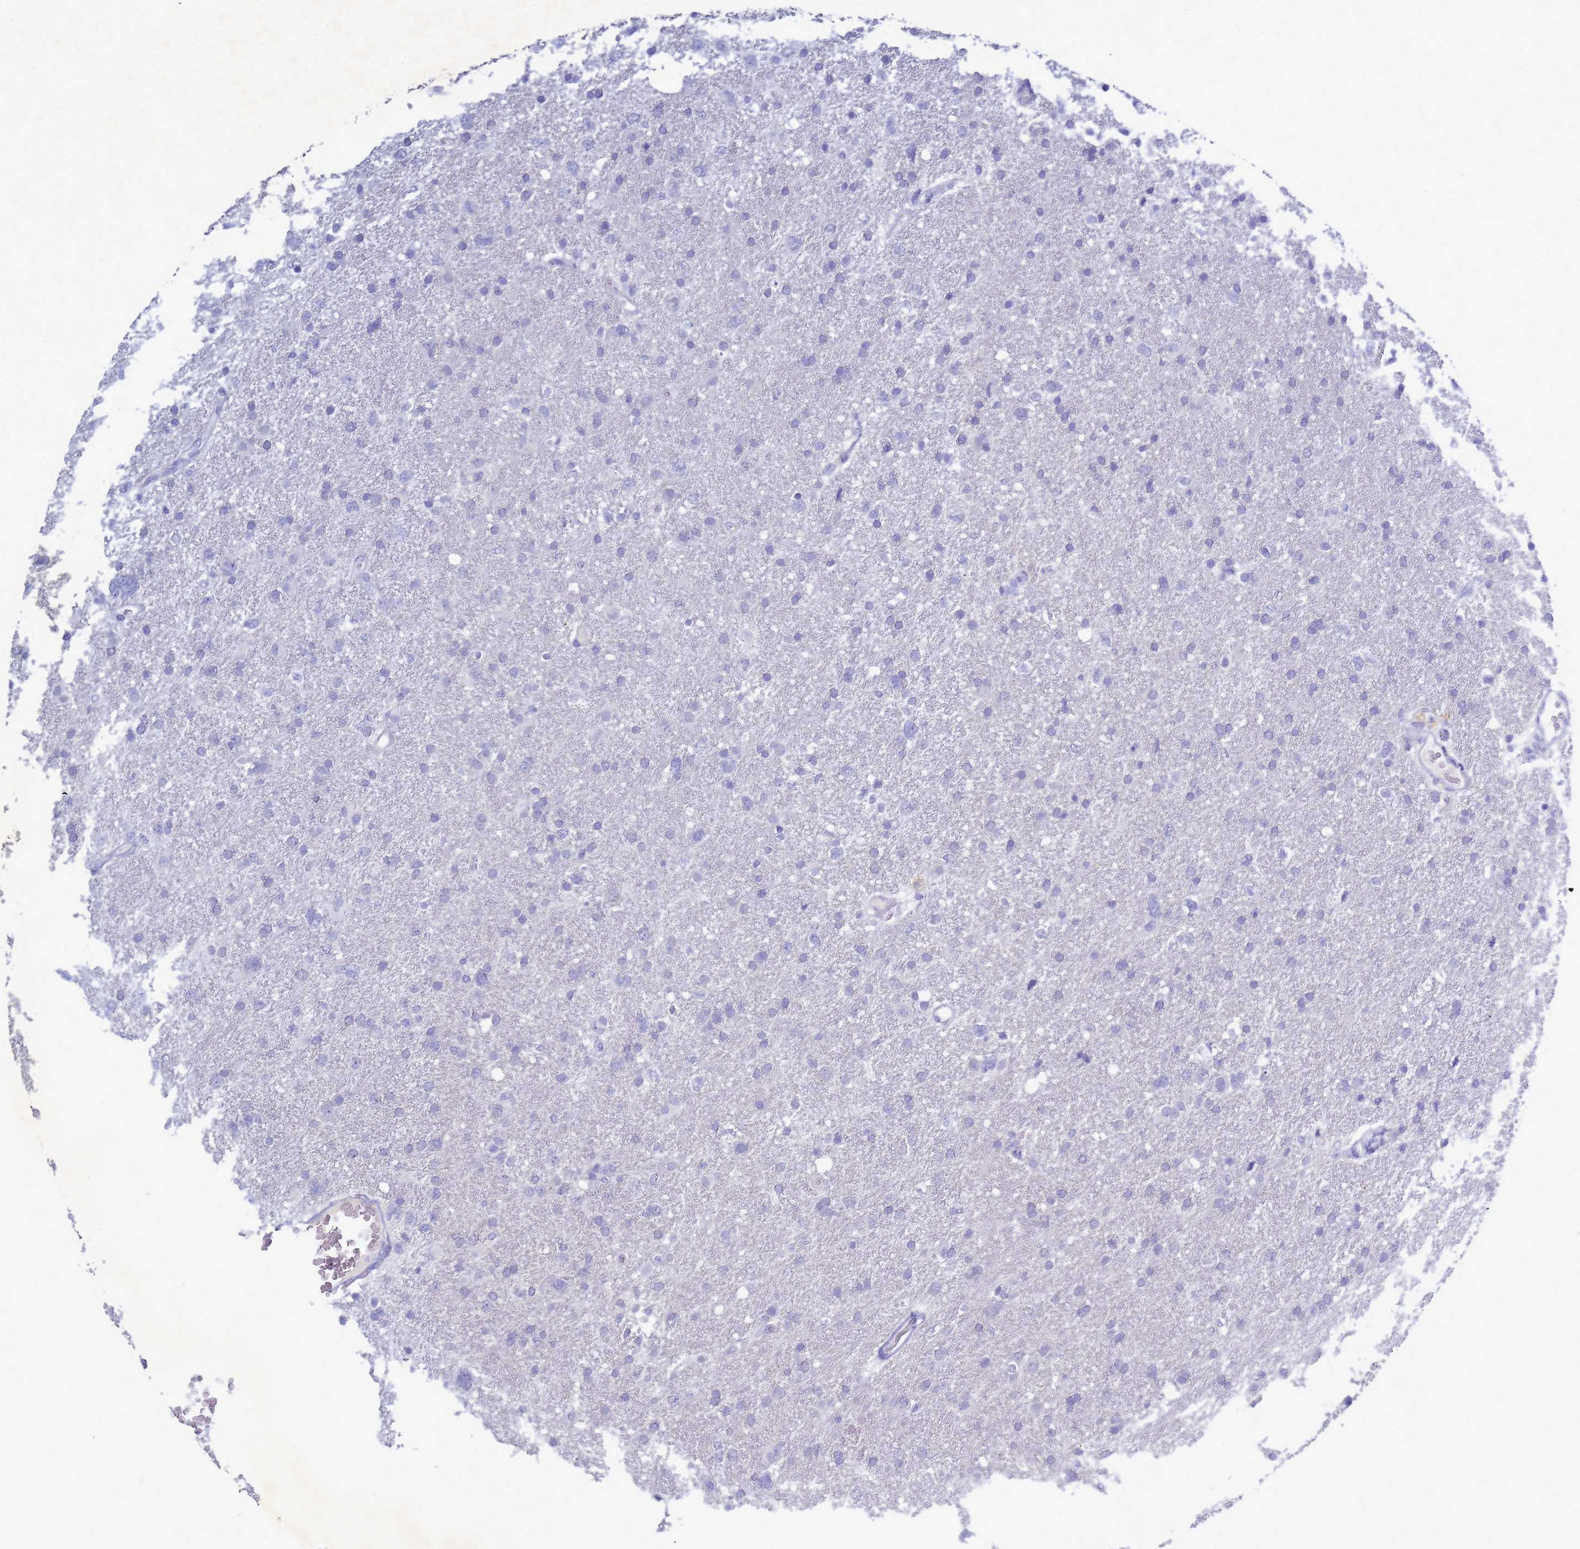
{"staining": {"intensity": "negative", "quantity": "none", "location": "none"}, "tissue": "glioma", "cell_type": "Tumor cells", "image_type": "cancer", "snomed": [{"axis": "morphology", "description": "Glioma, malignant, High grade"}, {"axis": "topography", "description": "Brain"}], "caption": "A high-resolution histopathology image shows IHC staining of malignant high-grade glioma, which shows no significant positivity in tumor cells.", "gene": "B3GNT8", "patient": {"sex": "male", "age": 61}}